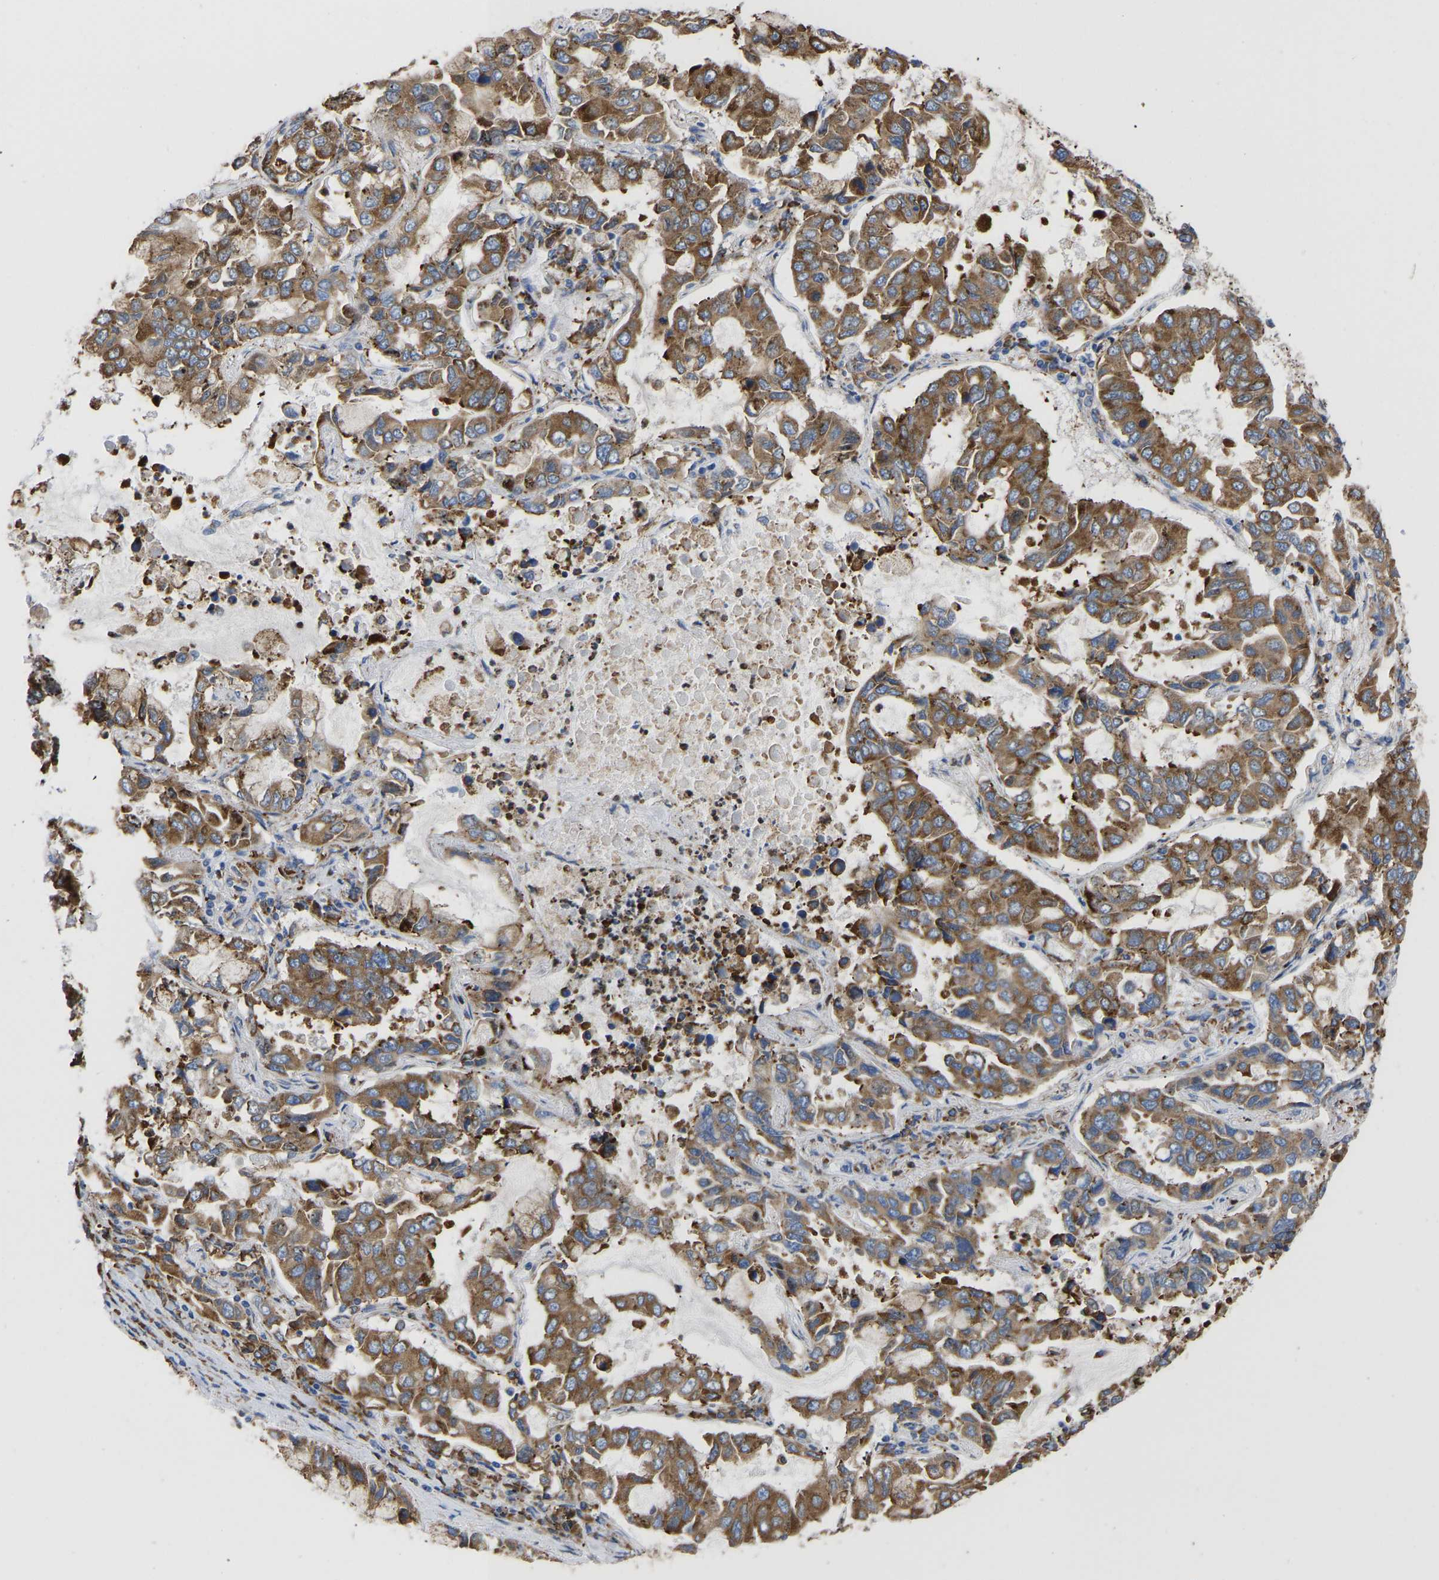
{"staining": {"intensity": "moderate", "quantity": ">75%", "location": "cytoplasmic/membranous"}, "tissue": "lung cancer", "cell_type": "Tumor cells", "image_type": "cancer", "snomed": [{"axis": "morphology", "description": "Adenocarcinoma, NOS"}, {"axis": "topography", "description": "Lung"}], "caption": "A brown stain highlights moderate cytoplasmic/membranous staining of a protein in lung cancer (adenocarcinoma) tumor cells.", "gene": "P4HB", "patient": {"sex": "male", "age": 64}}